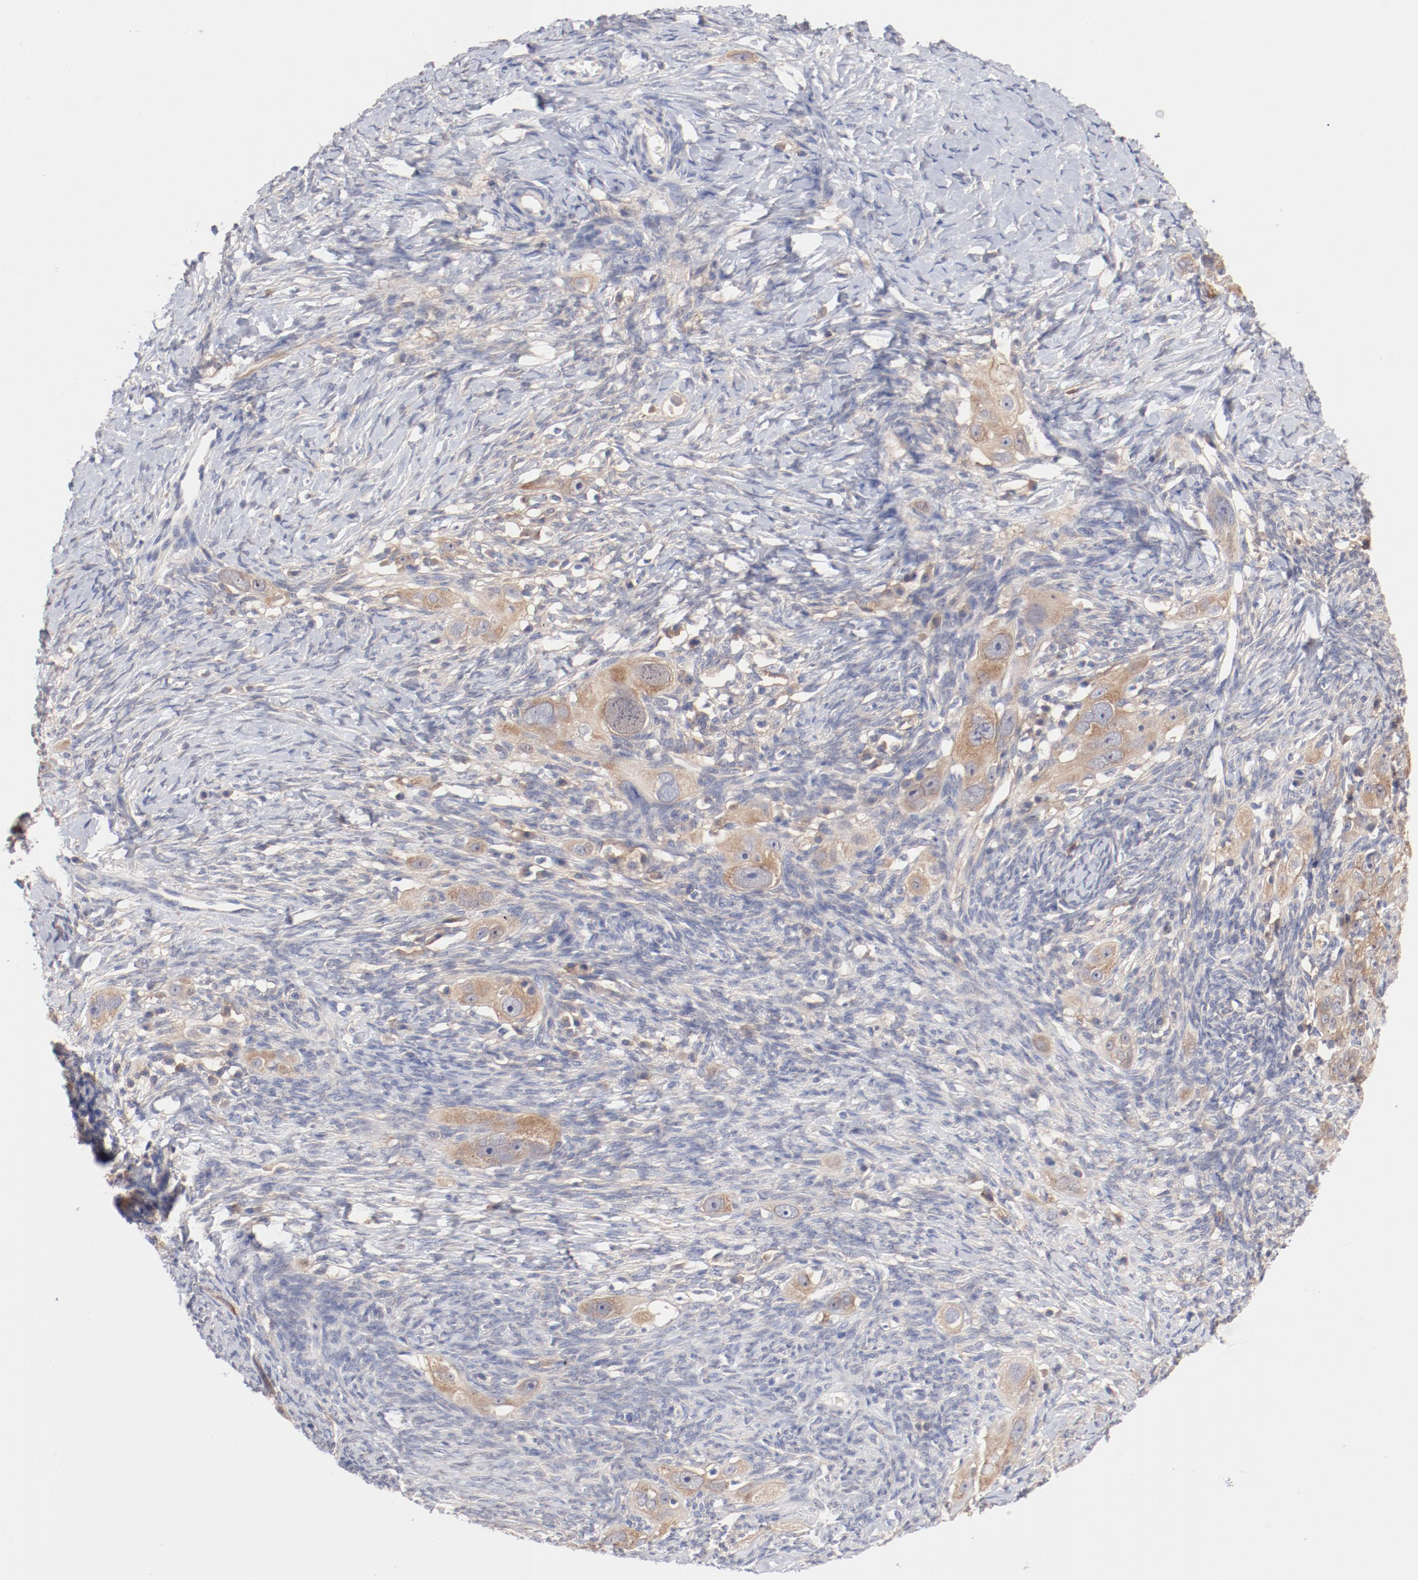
{"staining": {"intensity": "weak", "quantity": ">75%", "location": "cytoplasmic/membranous"}, "tissue": "ovarian cancer", "cell_type": "Tumor cells", "image_type": "cancer", "snomed": [{"axis": "morphology", "description": "Normal tissue, NOS"}, {"axis": "morphology", "description": "Cystadenocarcinoma, serous, NOS"}, {"axis": "topography", "description": "Ovary"}], "caption": "Ovarian cancer stained for a protein reveals weak cytoplasmic/membranous positivity in tumor cells.", "gene": "SETD3", "patient": {"sex": "female", "age": 62}}